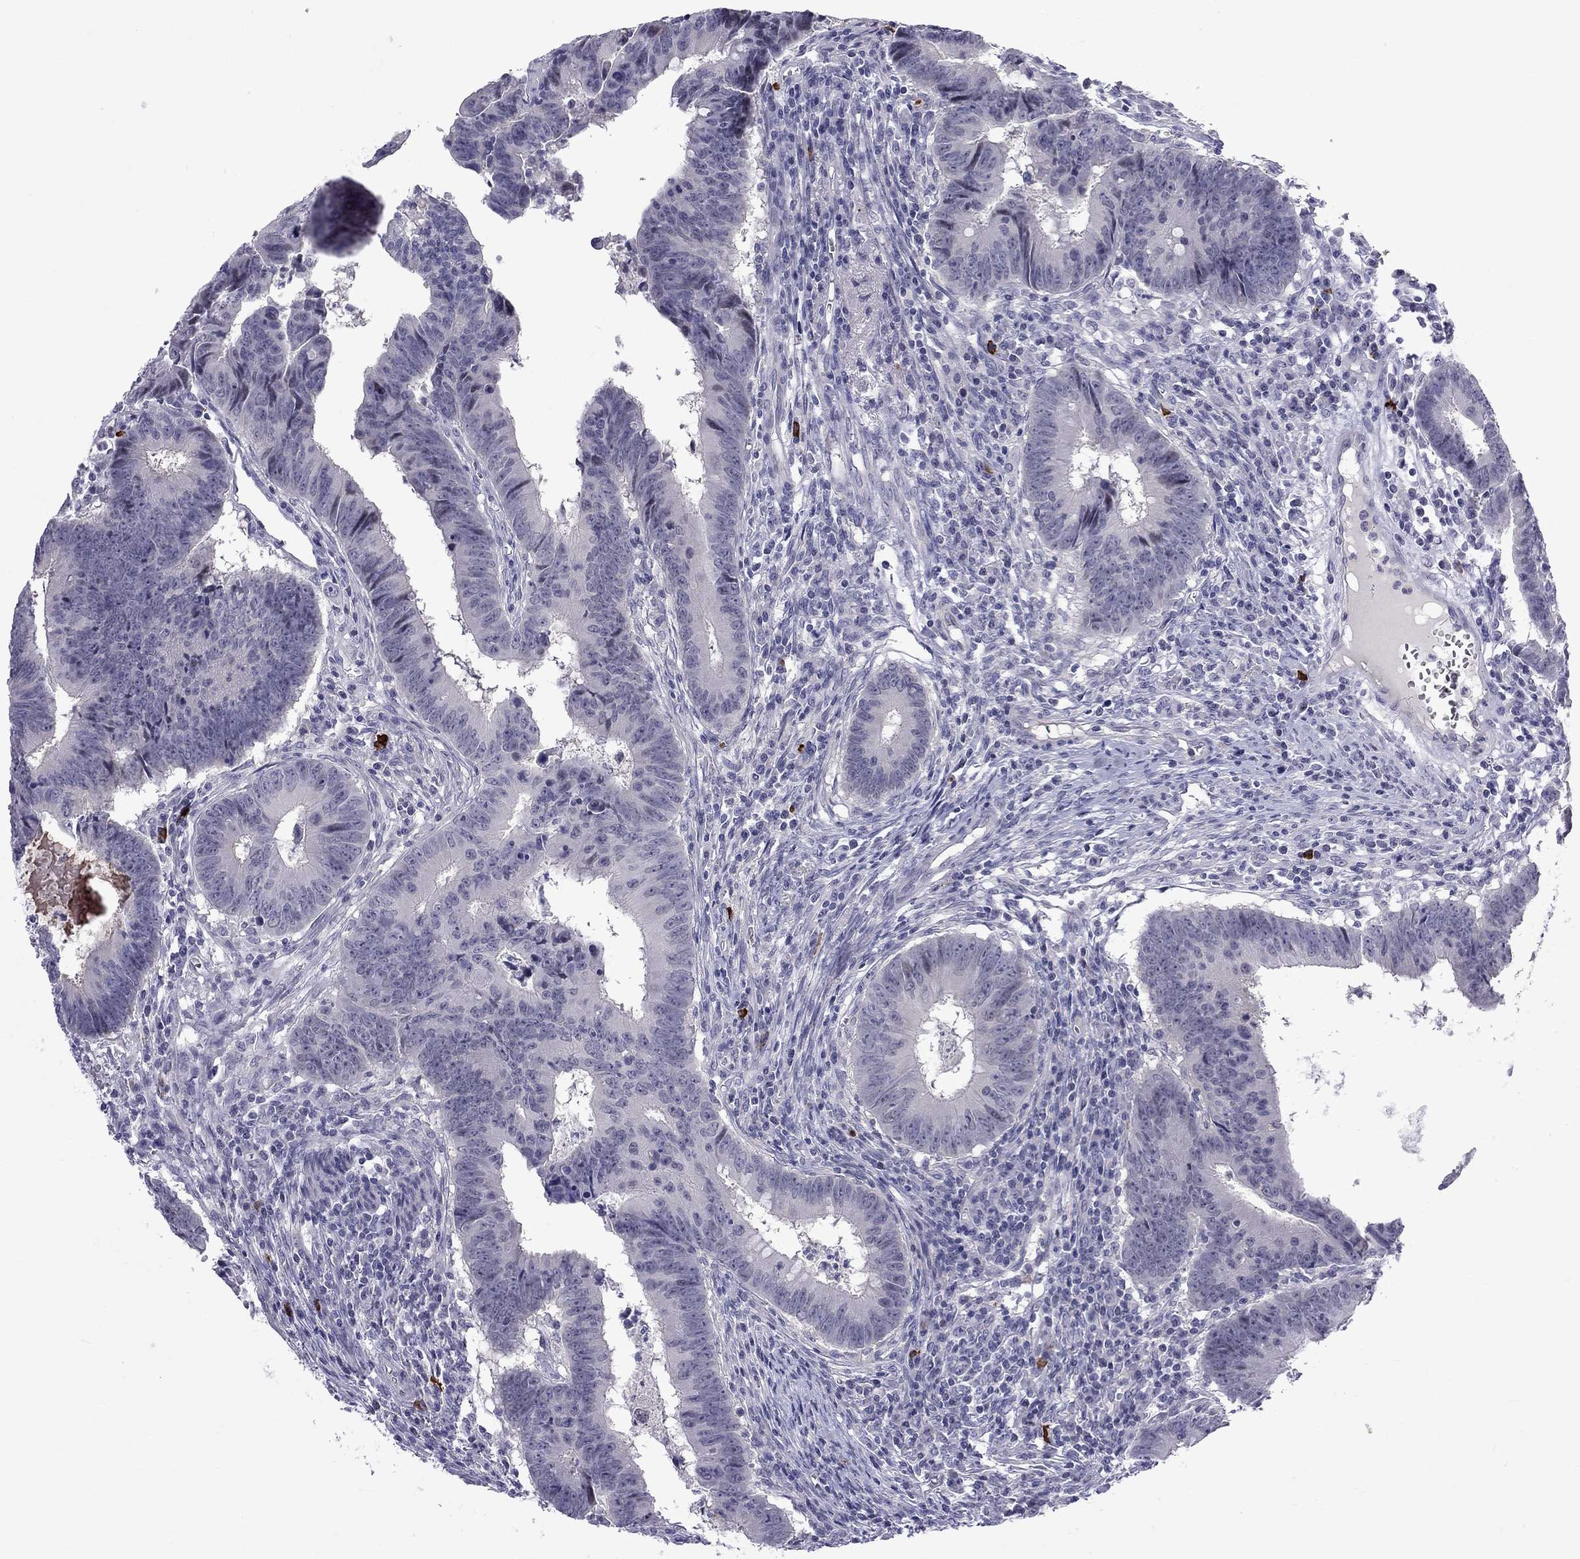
{"staining": {"intensity": "negative", "quantity": "none", "location": "none"}, "tissue": "colorectal cancer", "cell_type": "Tumor cells", "image_type": "cancer", "snomed": [{"axis": "morphology", "description": "Adenocarcinoma, NOS"}, {"axis": "topography", "description": "Colon"}], "caption": "The micrograph exhibits no staining of tumor cells in adenocarcinoma (colorectal).", "gene": "RTL9", "patient": {"sex": "female", "age": 87}}